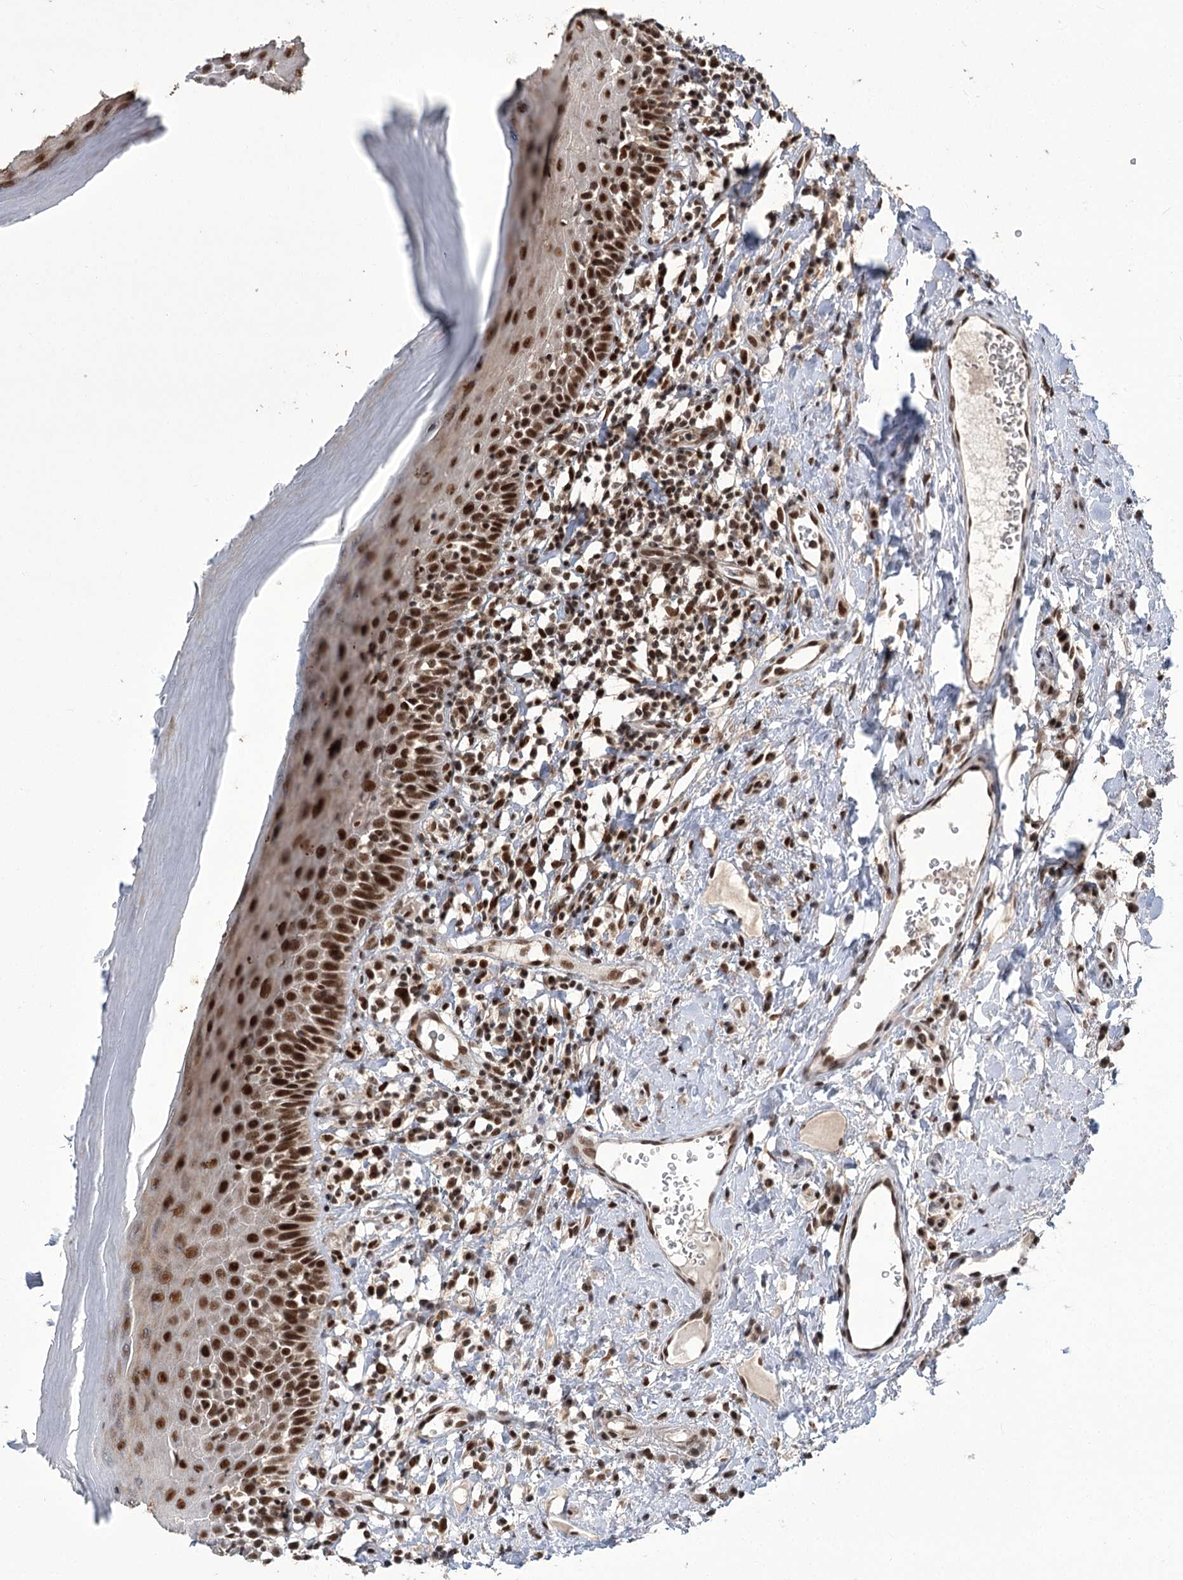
{"staining": {"intensity": "strong", "quantity": ">75%", "location": "nuclear"}, "tissue": "oral mucosa", "cell_type": "Squamous epithelial cells", "image_type": "normal", "snomed": [{"axis": "morphology", "description": "Normal tissue, NOS"}, {"axis": "topography", "description": "Oral tissue"}], "caption": "Squamous epithelial cells display strong nuclear expression in approximately >75% of cells in benign oral mucosa. Nuclei are stained in blue.", "gene": "ERCC3", "patient": {"sex": "male", "age": 82}}